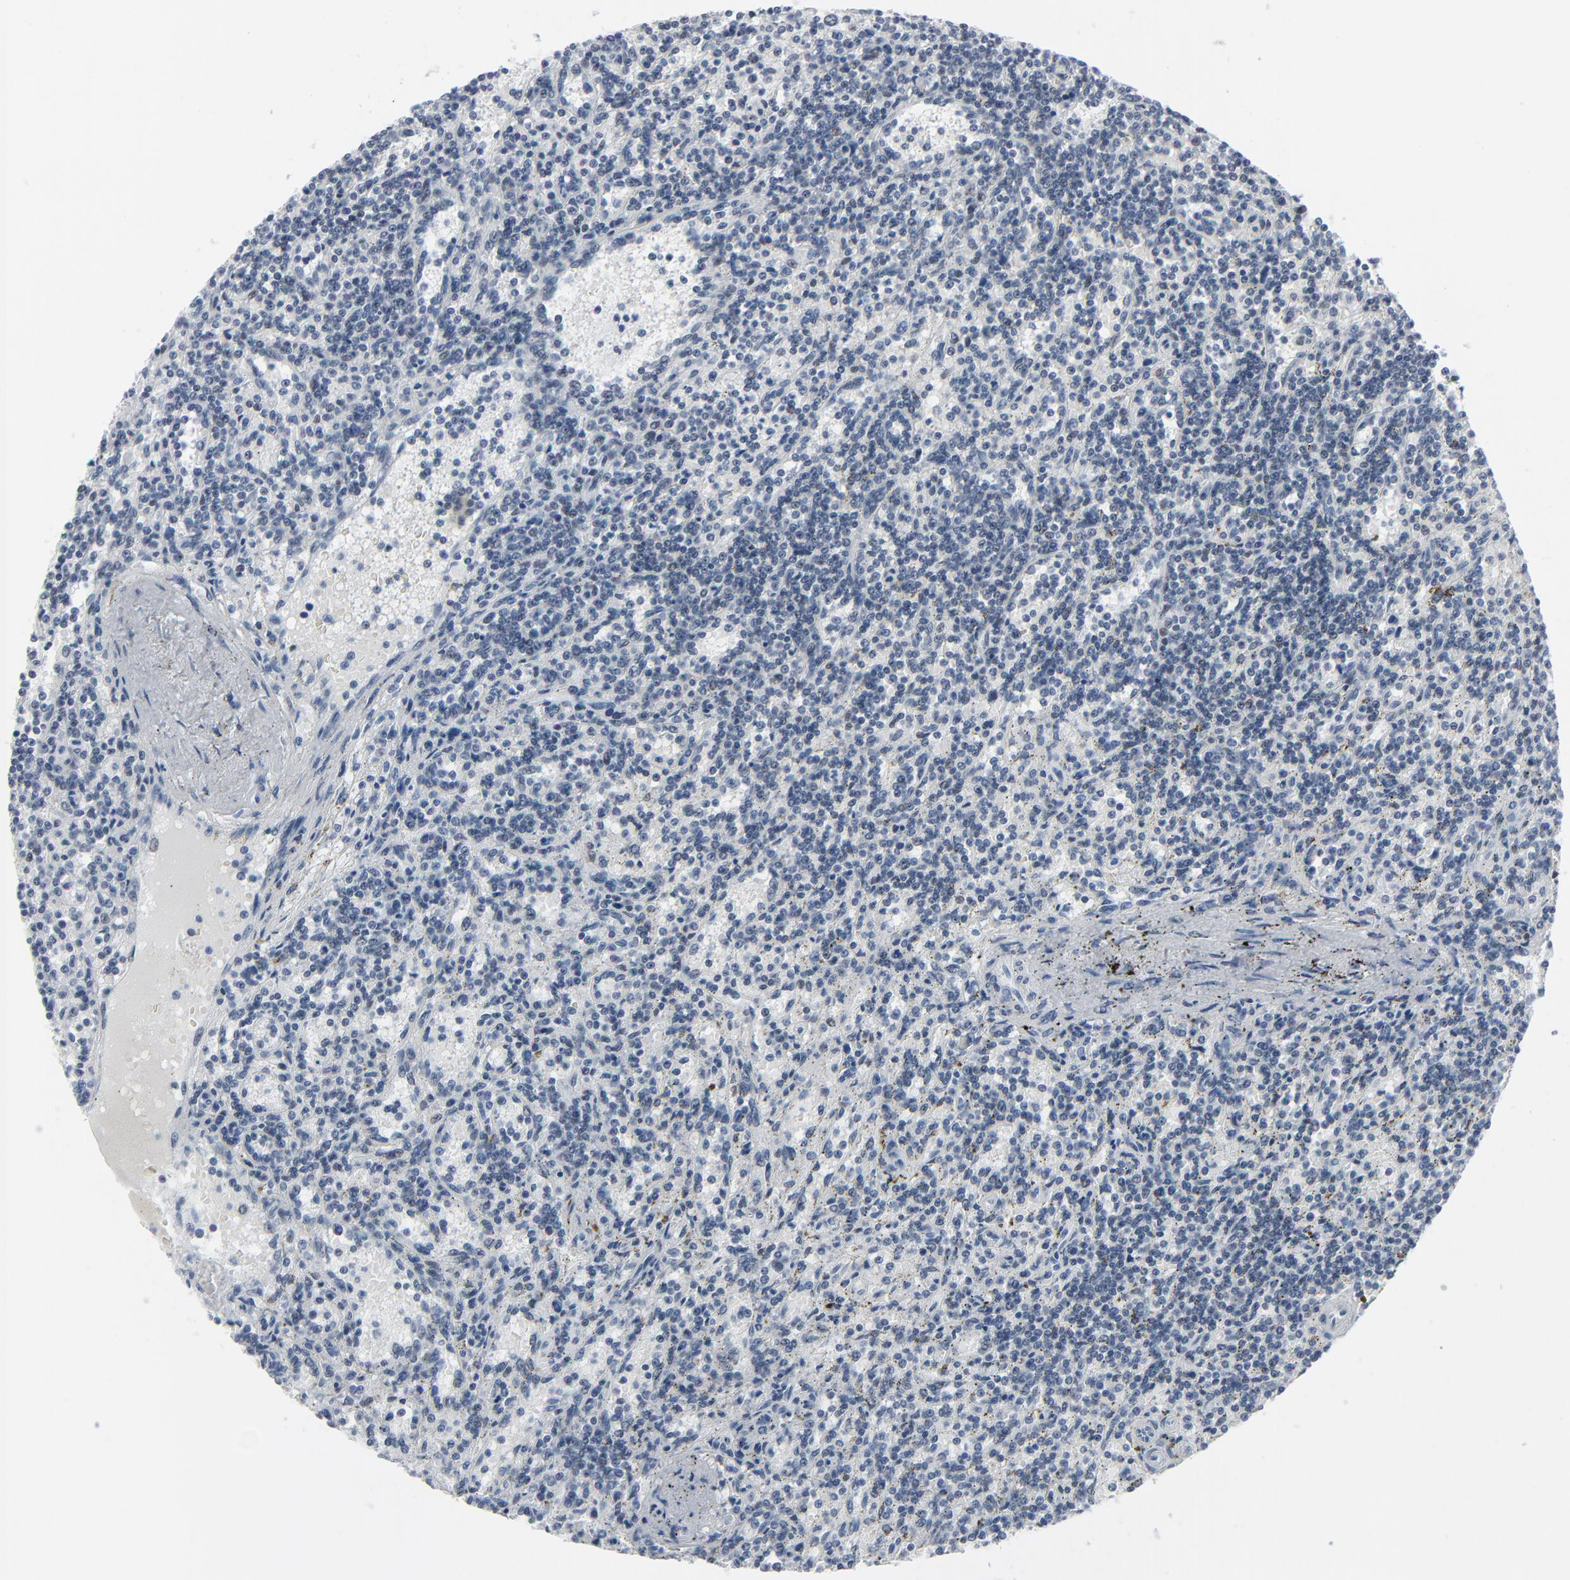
{"staining": {"intensity": "negative", "quantity": "none", "location": "none"}, "tissue": "lymphoma", "cell_type": "Tumor cells", "image_type": "cancer", "snomed": [{"axis": "morphology", "description": "Malignant lymphoma, non-Hodgkin's type, Low grade"}, {"axis": "topography", "description": "Spleen"}], "caption": "Lymphoma was stained to show a protein in brown. There is no significant staining in tumor cells.", "gene": "SIRT1", "patient": {"sex": "male", "age": 73}}